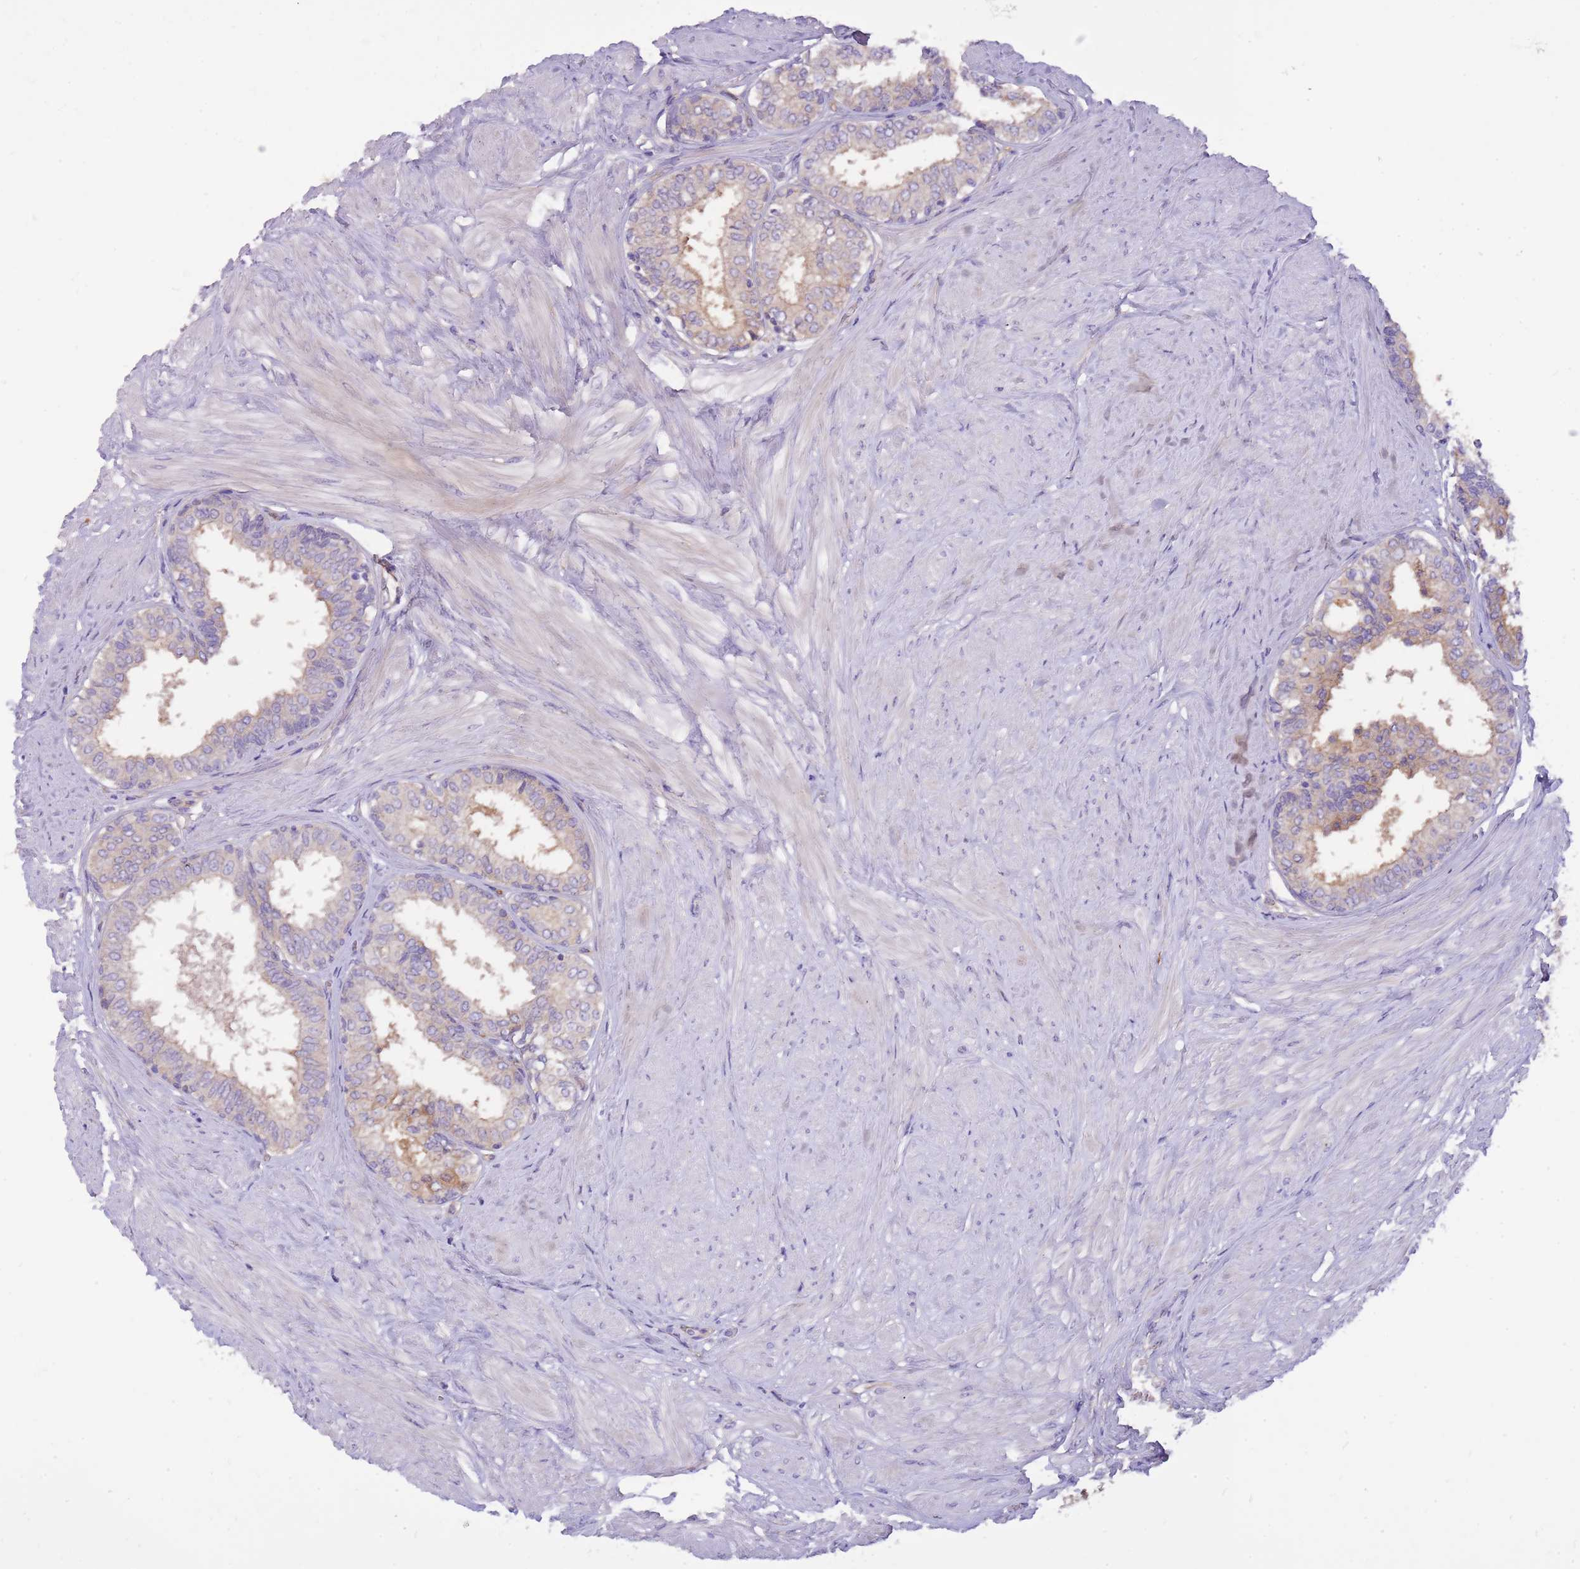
{"staining": {"intensity": "weak", "quantity": "<25%", "location": "cytoplasmic/membranous"}, "tissue": "prostate", "cell_type": "Glandular cells", "image_type": "normal", "snomed": [{"axis": "morphology", "description": "Normal tissue, NOS"}, {"axis": "topography", "description": "Prostate"}], "caption": "This is an immunohistochemistry (IHC) image of unremarkable prostate. There is no expression in glandular cells.", "gene": "NTN4", "patient": {"sex": "male", "age": 48}}